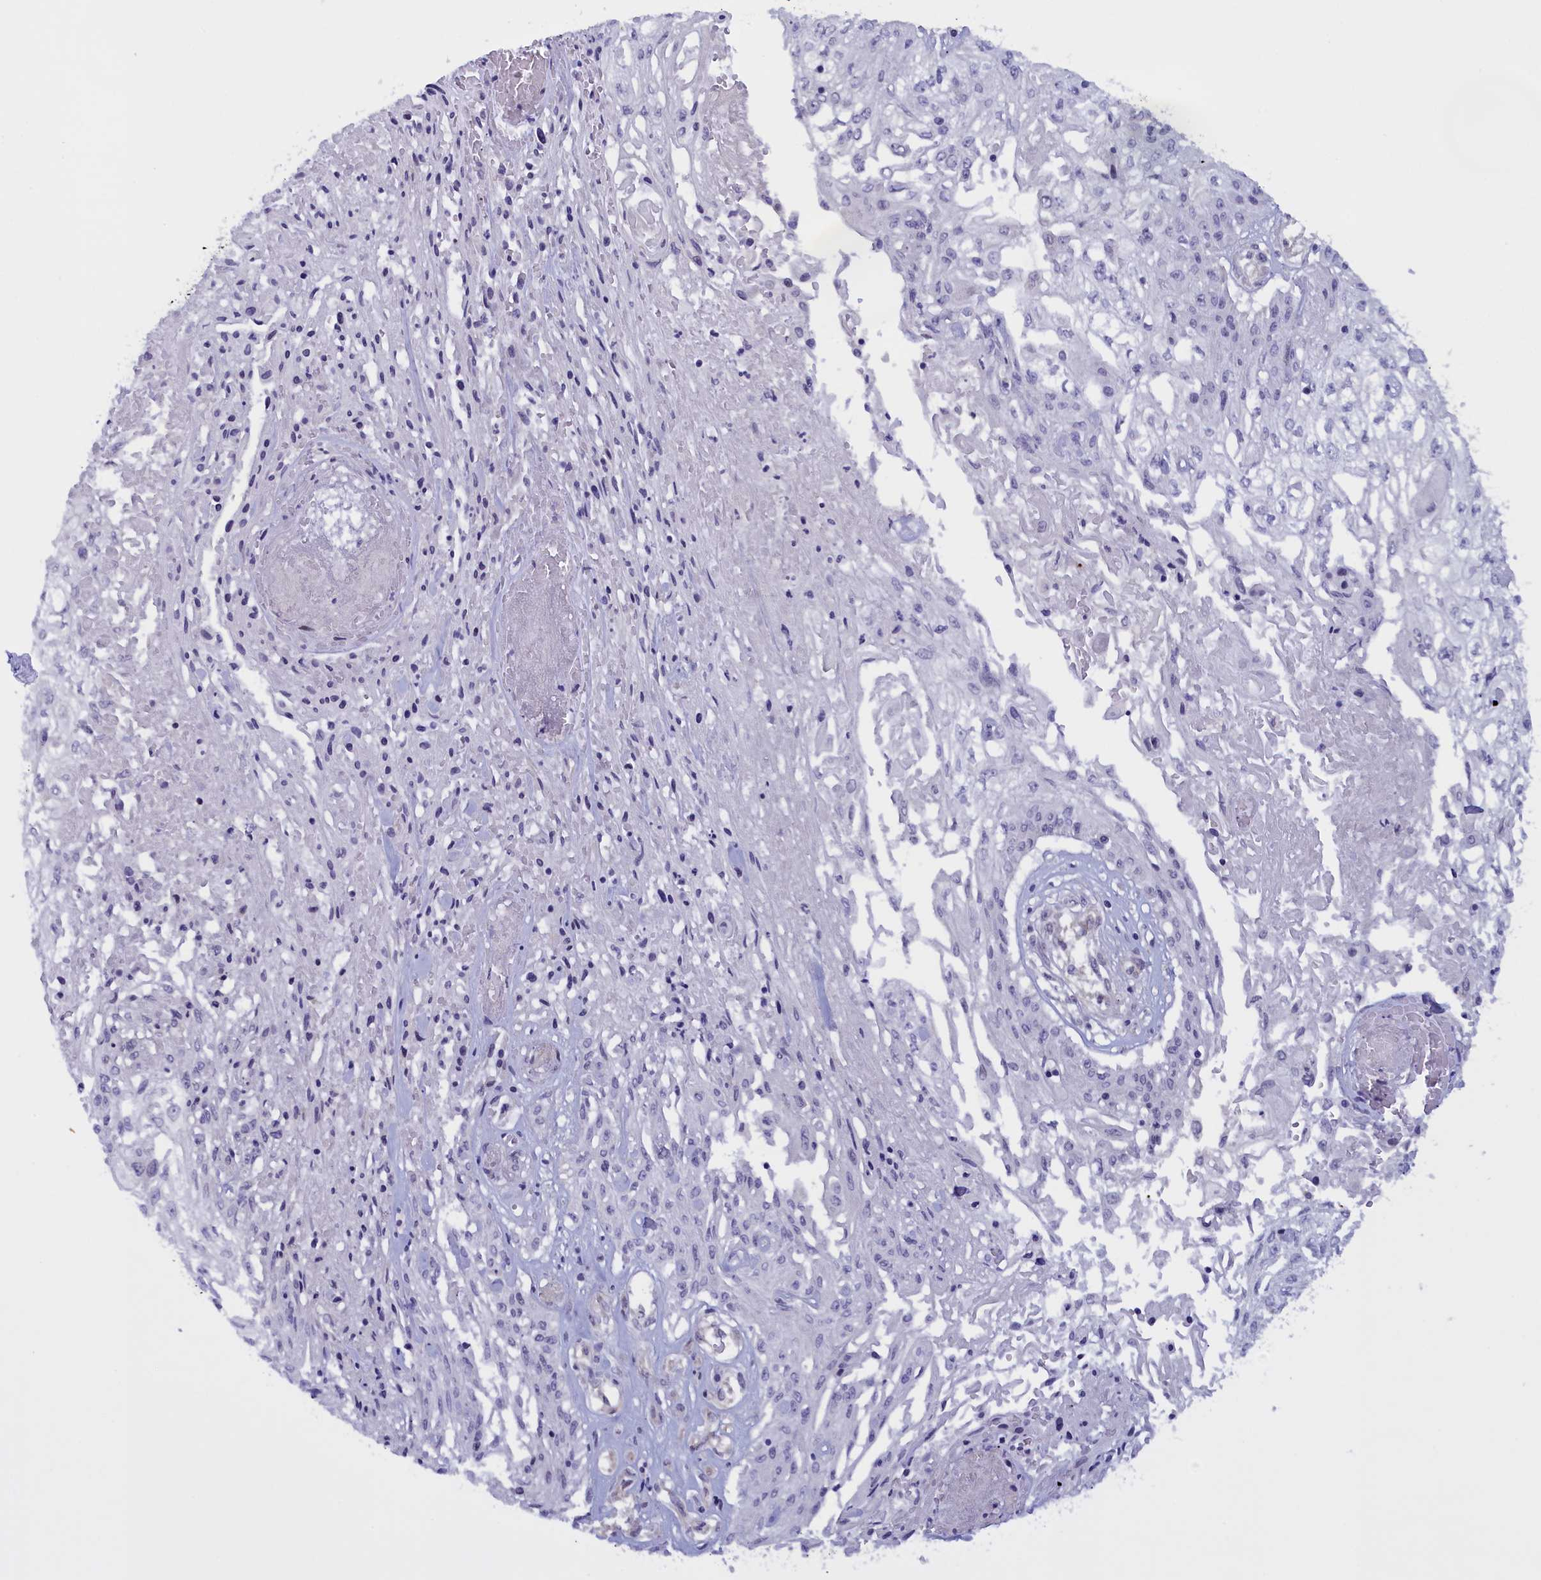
{"staining": {"intensity": "negative", "quantity": "none", "location": "none"}, "tissue": "skin cancer", "cell_type": "Tumor cells", "image_type": "cancer", "snomed": [{"axis": "morphology", "description": "Squamous cell carcinoma, NOS"}, {"axis": "morphology", "description": "Squamous cell carcinoma, metastatic, NOS"}, {"axis": "topography", "description": "Skin"}, {"axis": "topography", "description": "Lymph node"}], "caption": "Skin cancer stained for a protein using IHC displays no positivity tumor cells.", "gene": "IGFALS", "patient": {"sex": "male", "age": 75}}